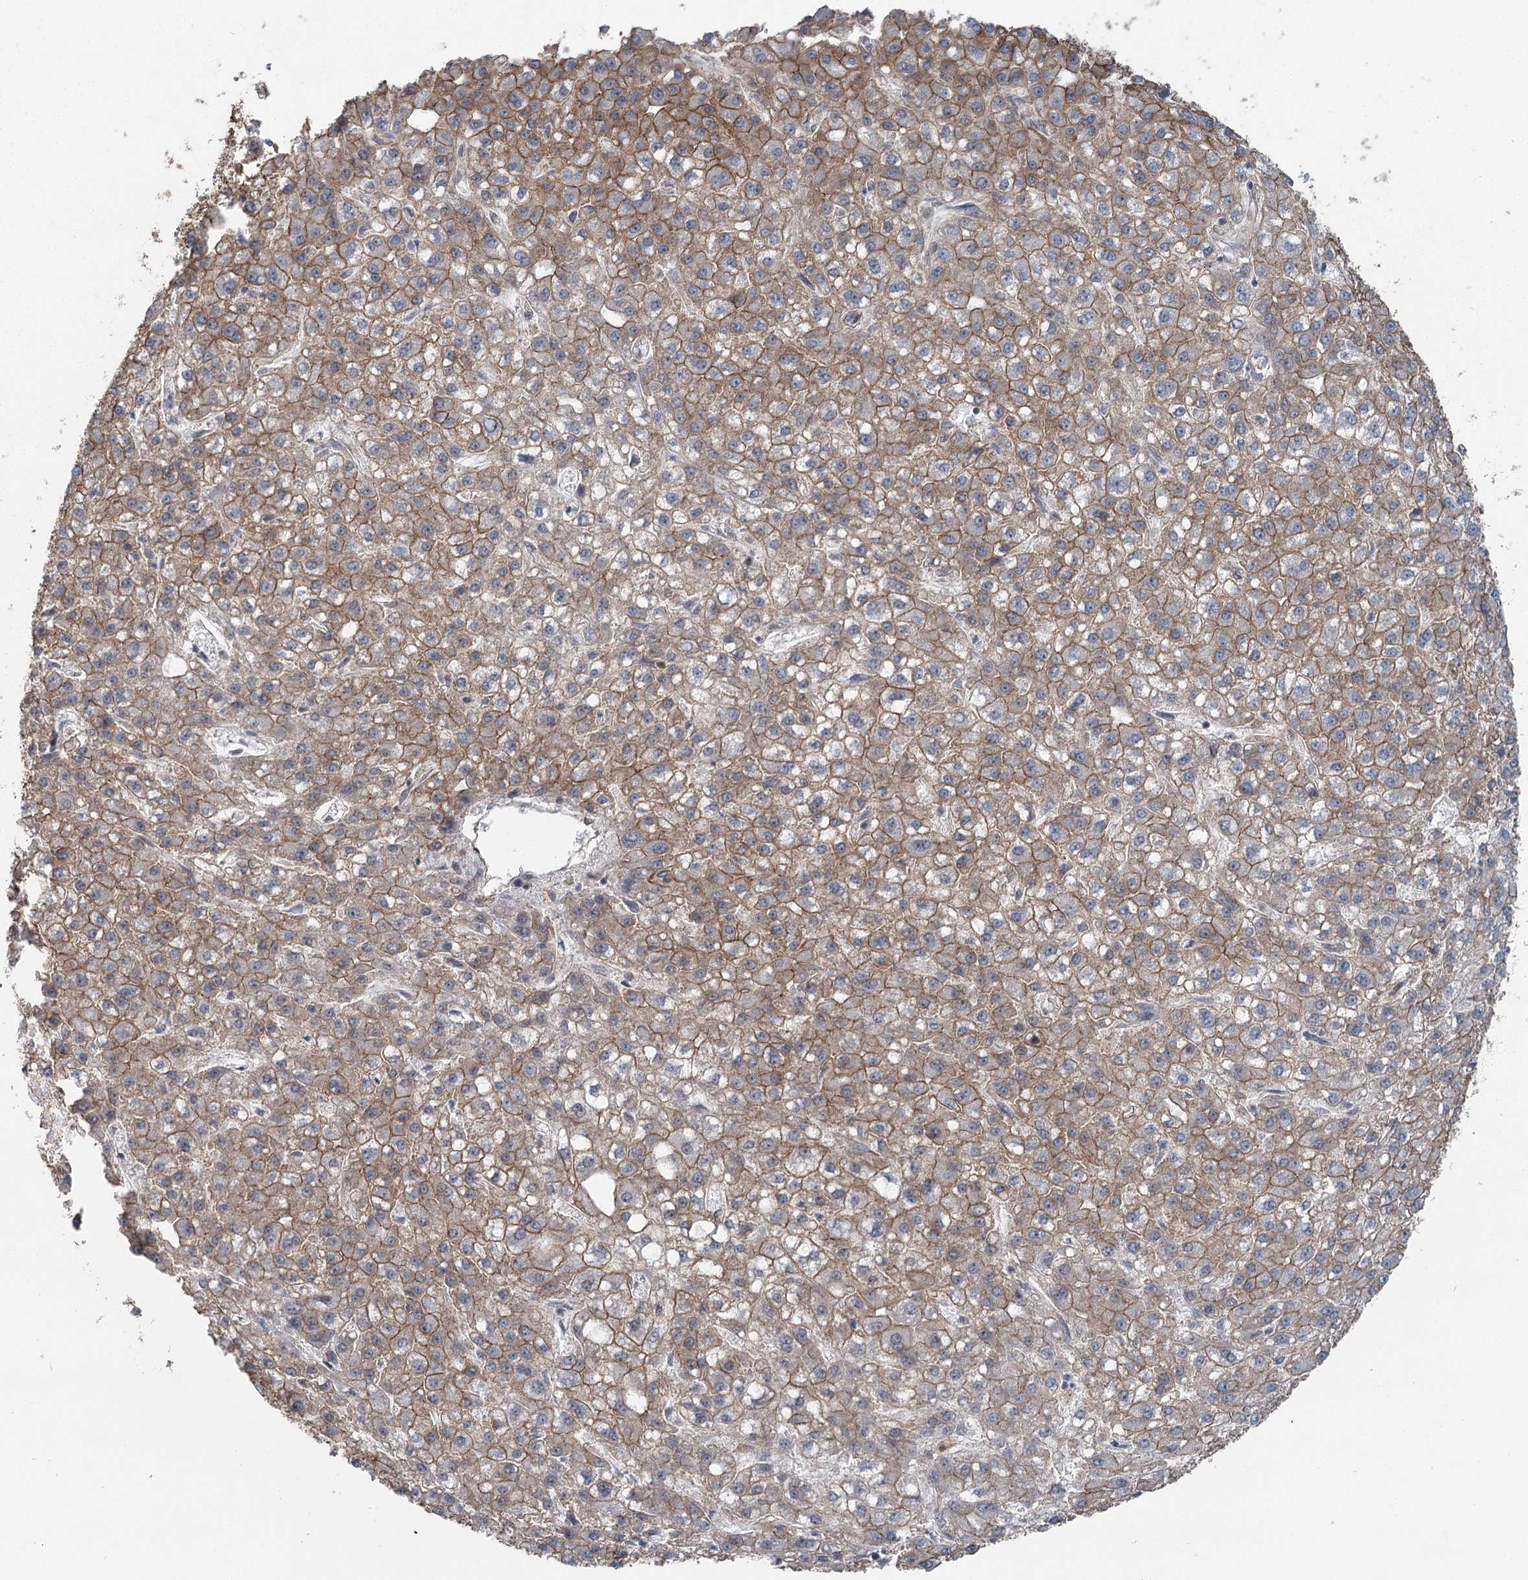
{"staining": {"intensity": "moderate", "quantity": "25%-75%", "location": "cytoplasmic/membranous"}, "tissue": "liver cancer", "cell_type": "Tumor cells", "image_type": "cancer", "snomed": [{"axis": "morphology", "description": "Carcinoma, Hepatocellular, NOS"}, {"axis": "topography", "description": "Liver"}], "caption": "Immunohistochemistry (IHC) of hepatocellular carcinoma (liver) exhibits medium levels of moderate cytoplasmic/membranous expression in approximately 25%-75% of tumor cells.", "gene": "IQSEC1", "patient": {"sex": "male", "age": 67}}